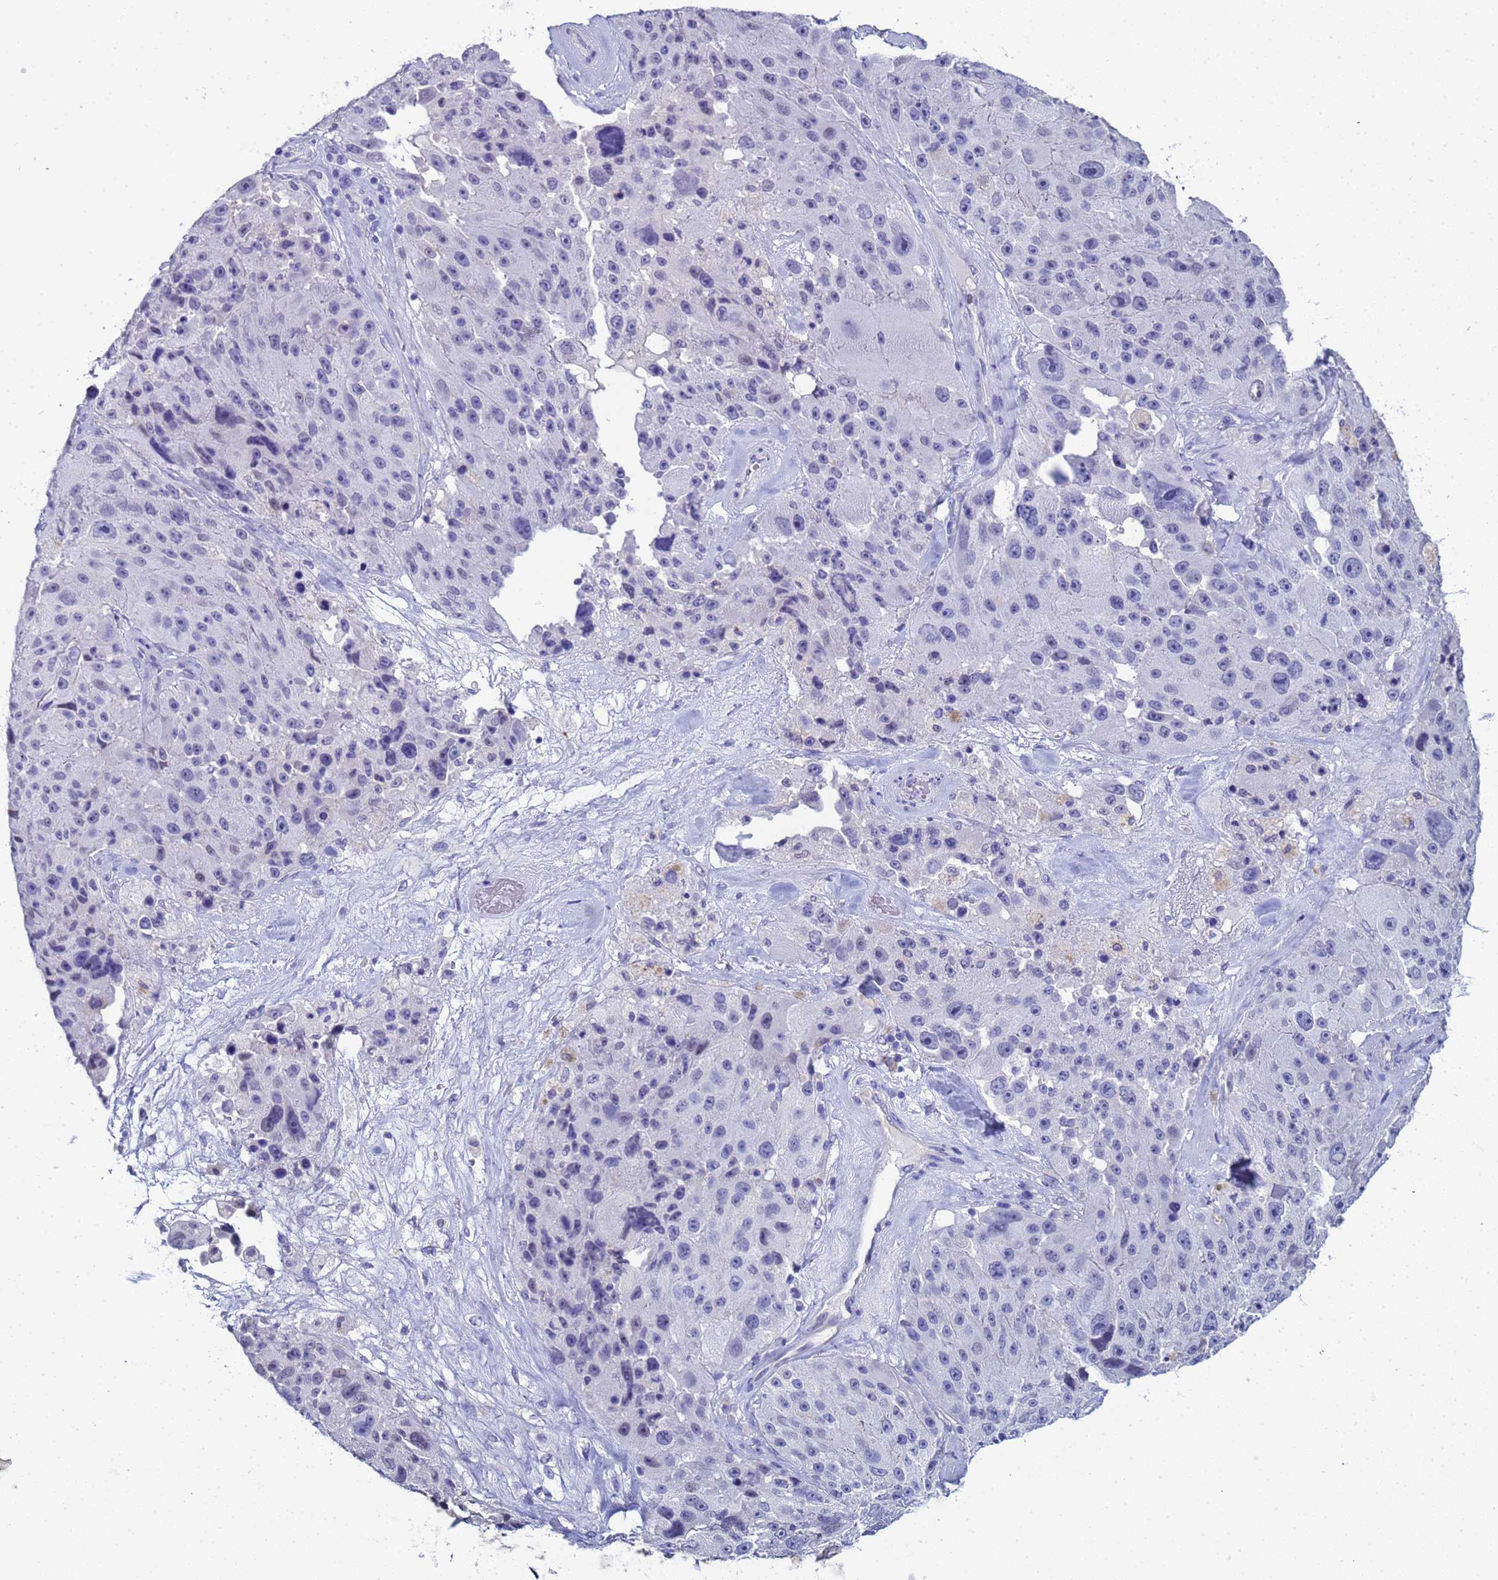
{"staining": {"intensity": "negative", "quantity": "none", "location": "none"}, "tissue": "melanoma", "cell_type": "Tumor cells", "image_type": "cancer", "snomed": [{"axis": "morphology", "description": "Malignant melanoma, Metastatic site"}, {"axis": "topography", "description": "Lymph node"}], "caption": "Malignant melanoma (metastatic site) was stained to show a protein in brown. There is no significant staining in tumor cells.", "gene": "CTRC", "patient": {"sex": "male", "age": 62}}